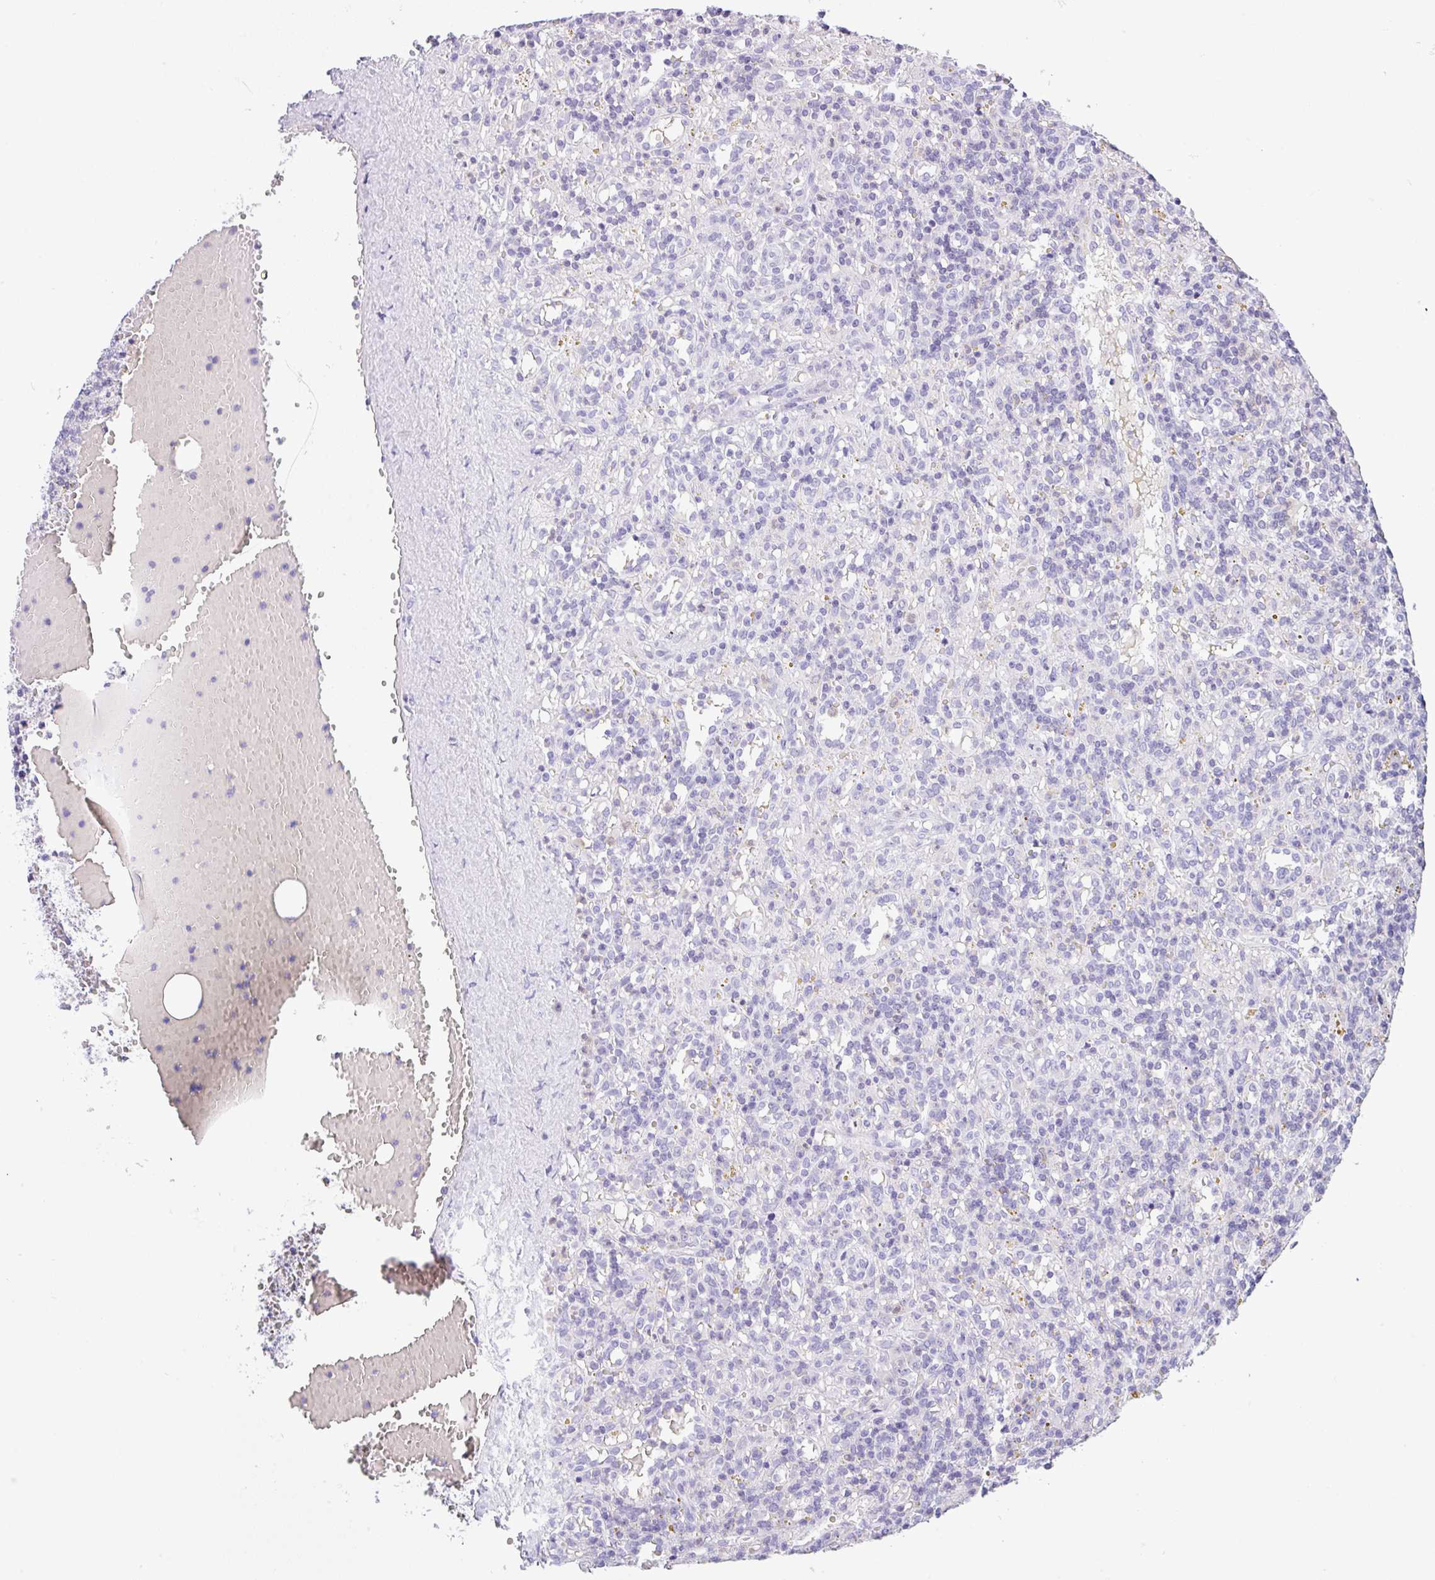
{"staining": {"intensity": "negative", "quantity": "none", "location": "none"}, "tissue": "lymphoma", "cell_type": "Tumor cells", "image_type": "cancer", "snomed": [{"axis": "morphology", "description": "Malignant lymphoma, non-Hodgkin's type, Low grade"}, {"axis": "topography", "description": "Spleen"}], "caption": "IHC image of neoplastic tissue: lymphoma stained with DAB reveals no significant protein positivity in tumor cells. (Immunohistochemistry (ihc), brightfield microscopy, high magnification).", "gene": "NCF1", "patient": {"sex": "male", "age": 67}}